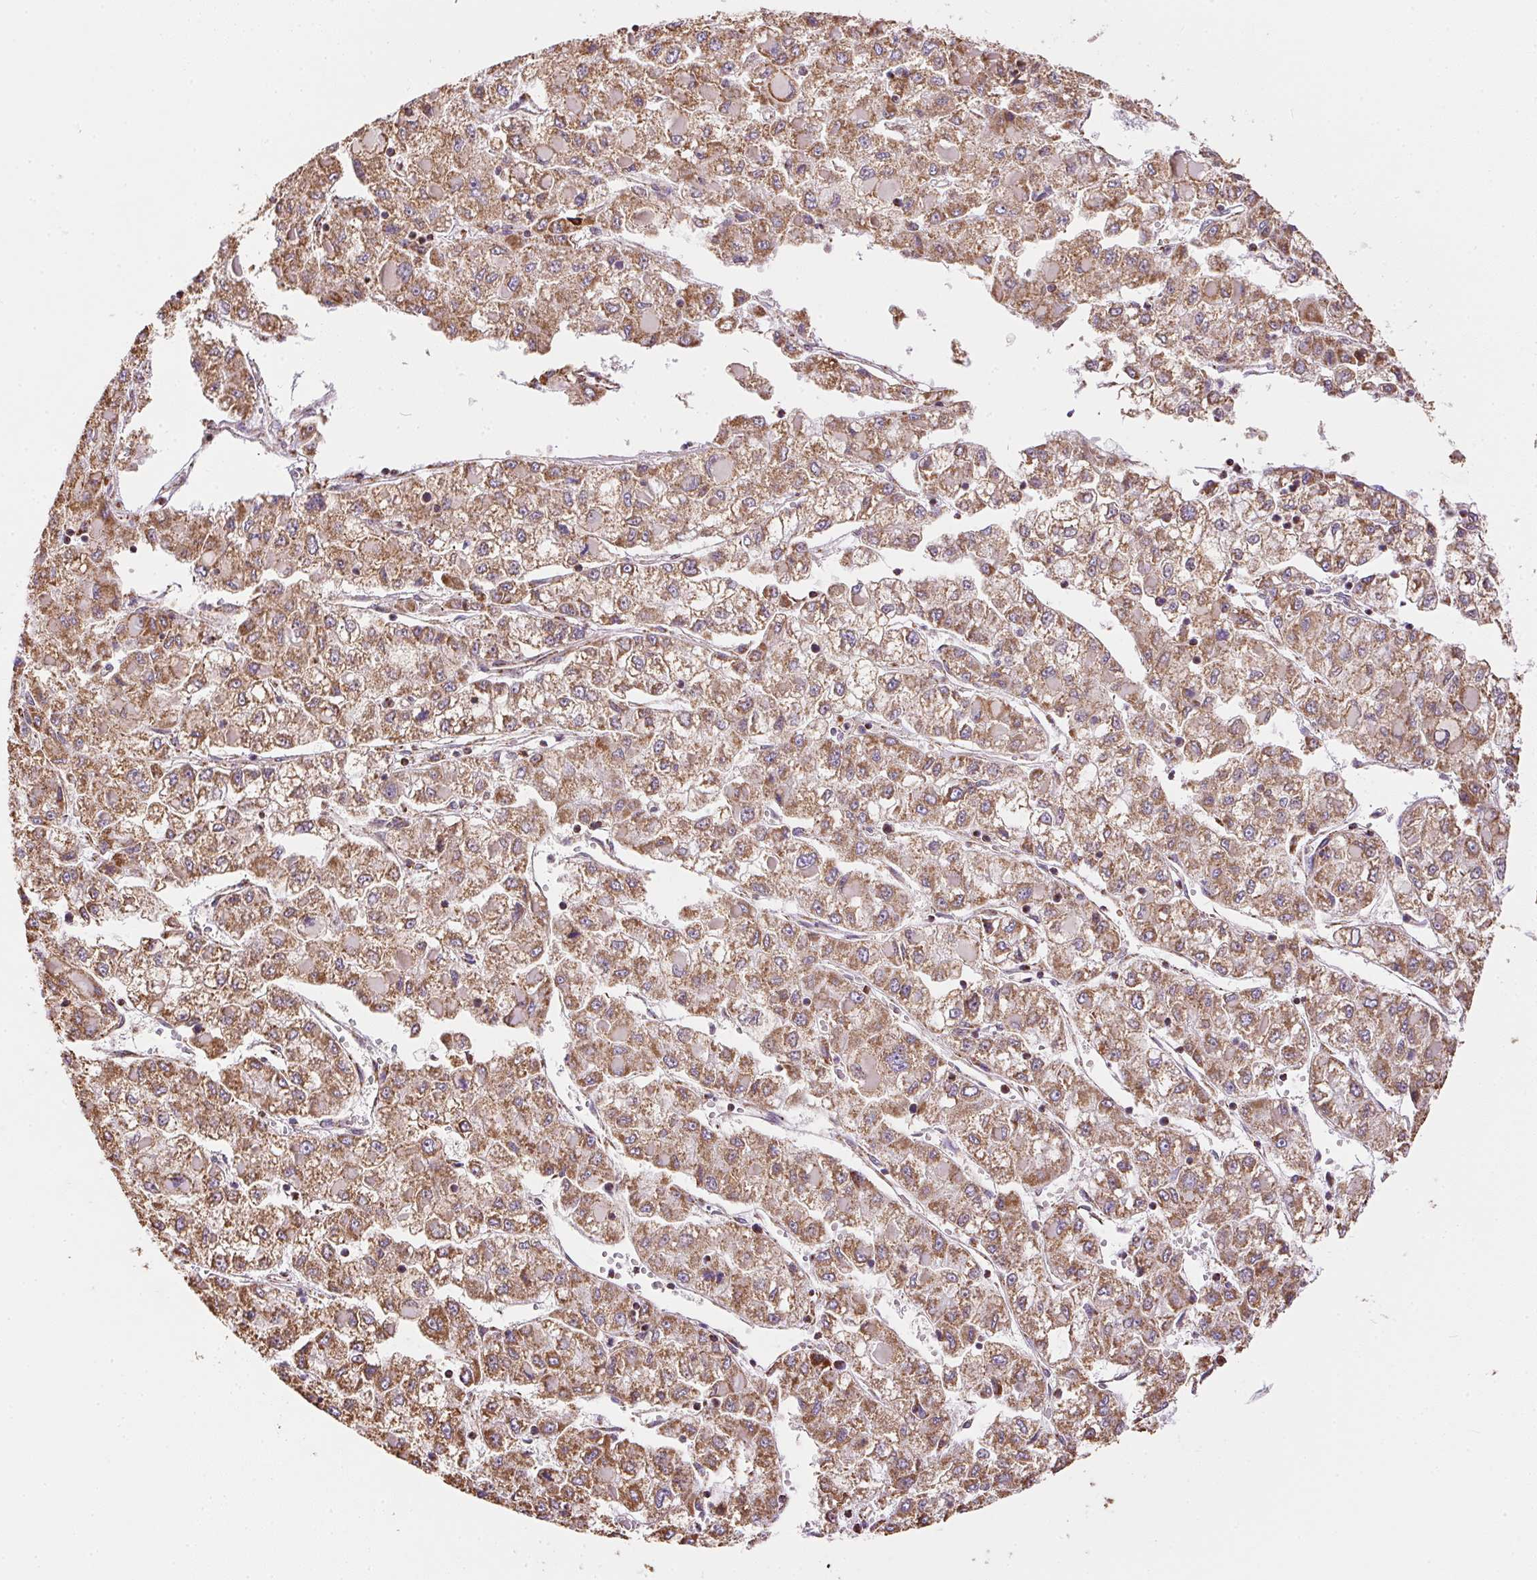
{"staining": {"intensity": "moderate", "quantity": ">75%", "location": "cytoplasmic/membranous"}, "tissue": "liver cancer", "cell_type": "Tumor cells", "image_type": "cancer", "snomed": [{"axis": "morphology", "description": "Carcinoma, Hepatocellular, NOS"}, {"axis": "topography", "description": "Liver"}], "caption": "Liver cancer tissue displays moderate cytoplasmic/membranous expression in about >75% of tumor cells", "gene": "MAPK11", "patient": {"sex": "male", "age": 40}}